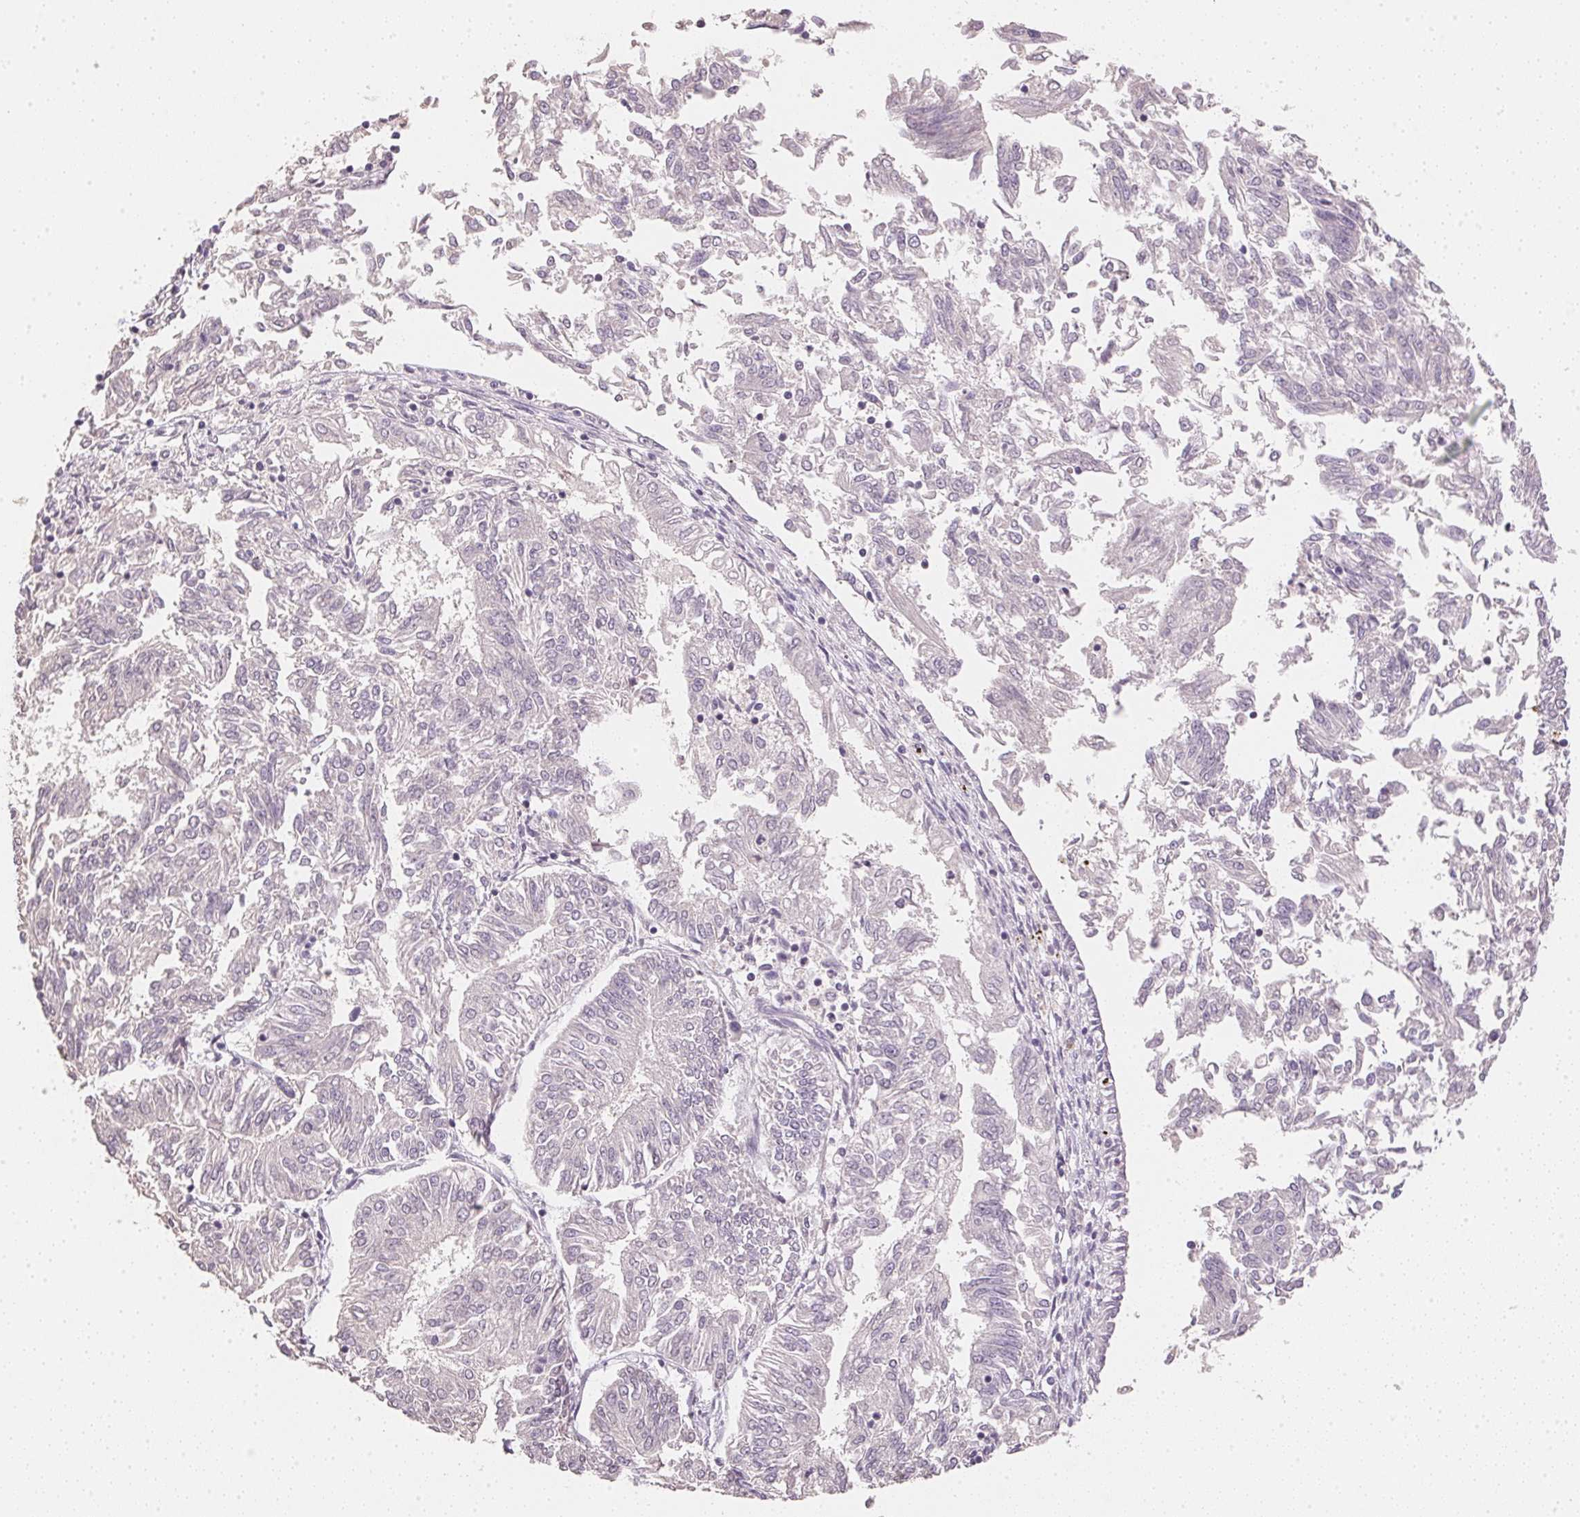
{"staining": {"intensity": "negative", "quantity": "none", "location": "none"}, "tissue": "endometrial cancer", "cell_type": "Tumor cells", "image_type": "cancer", "snomed": [{"axis": "morphology", "description": "Adenocarcinoma, NOS"}, {"axis": "topography", "description": "Endometrium"}], "caption": "Immunohistochemistry of endometrial cancer shows no positivity in tumor cells.", "gene": "DHCR24", "patient": {"sex": "female", "age": 58}}